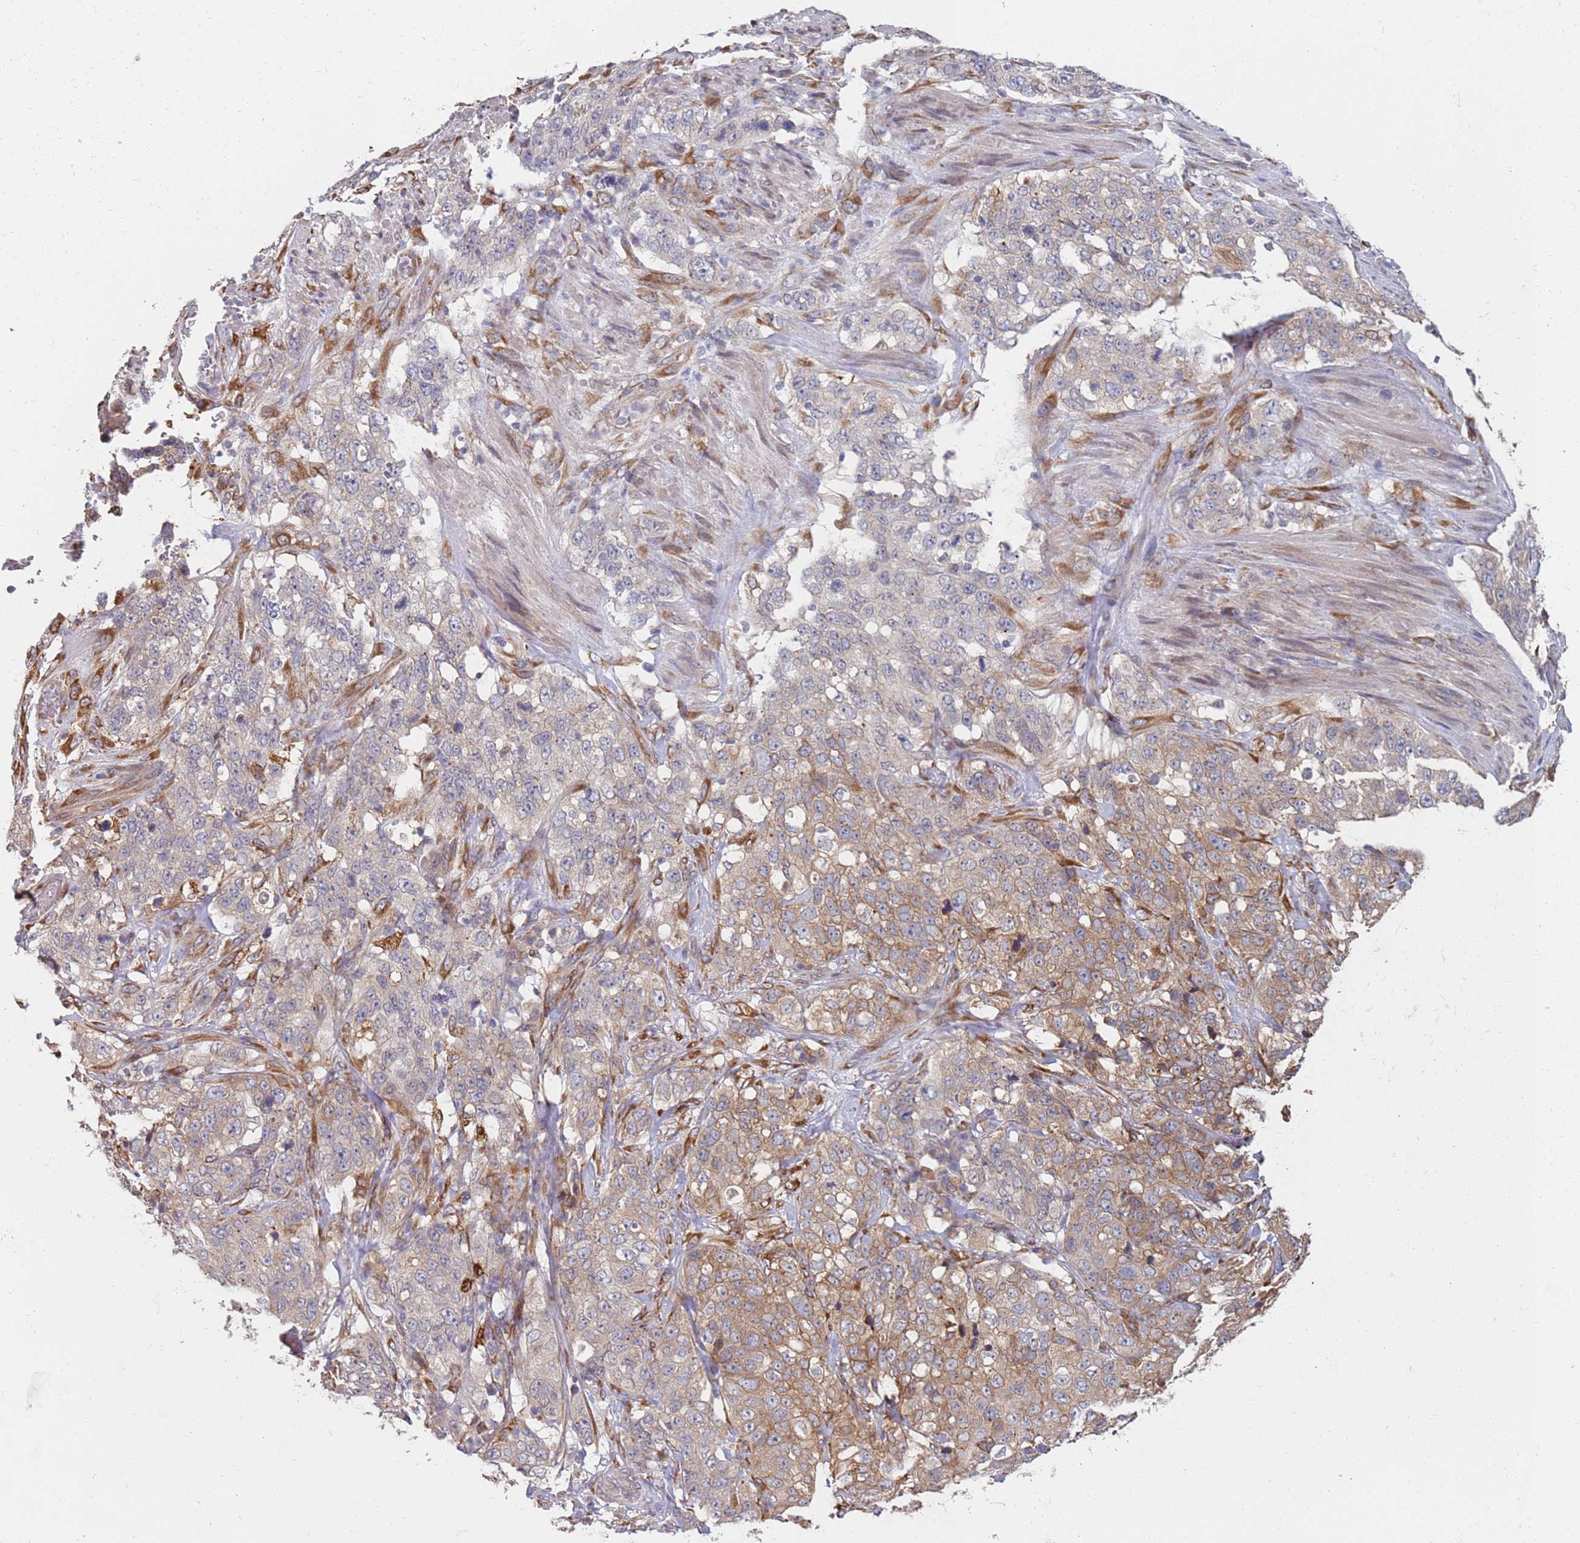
{"staining": {"intensity": "moderate", "quantity": "<25%", "location": "cytoplasmic/membranous"}, "tissue": "stomach cancer", "cell_type": "Tumor cells", "image_type": "cancer", "snomed": [{"axis": "morphology", "description": "Adenocarcinoma, NOS"}, {"axis": "topography", "description": "Stomach"}], "caption": "Immunohistochemistry of human stomach adenocarcinoma shows low levels of moderate cytoplasmic/membranous positivity in about <25% of tumor cells.", "gene": "VRK2", "patient": {"sex": "male", "age": 48}}